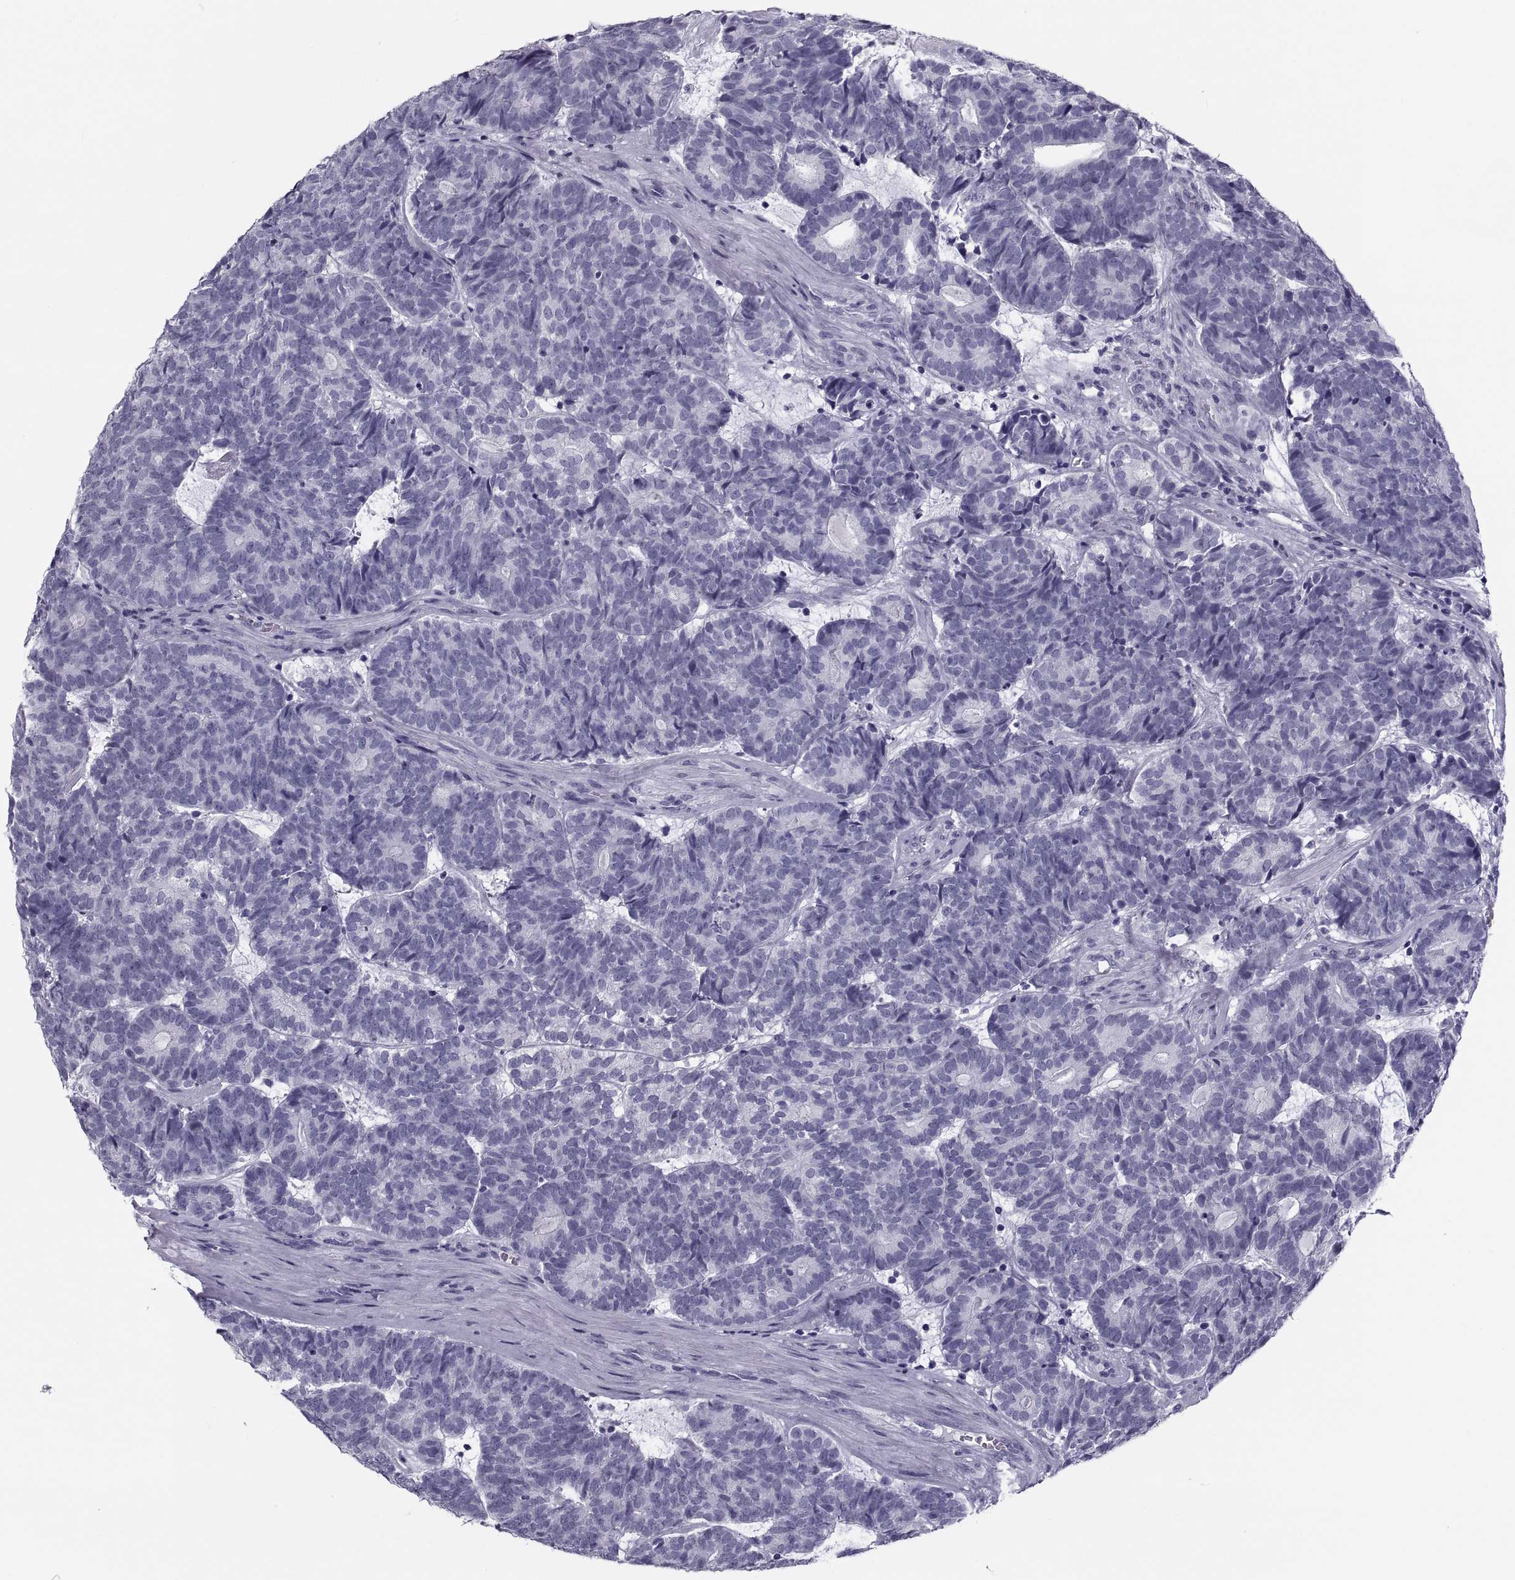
{"staining": {"intensity": "negative", "quantity": "none", "location": "none"}, "tissue": "head and neck cancer", "cell_type": "Tumor cells", "image_type": "cancer", "snomed": [{"axis": "morphology", "description": "Adenocarcinoma, NOS"}, {"axis": "topography", "description": "Head-Neck"}], "caption": "The micrograph exhibits no significant expression in tumor cells of head and neck cancer. (DAB (3,3'-diaminobenzidine) IHC visualized using brightfield microscopy, high magnification).", "gene": "CRISP1", "patient": {"sex": "female", "age": 81}}